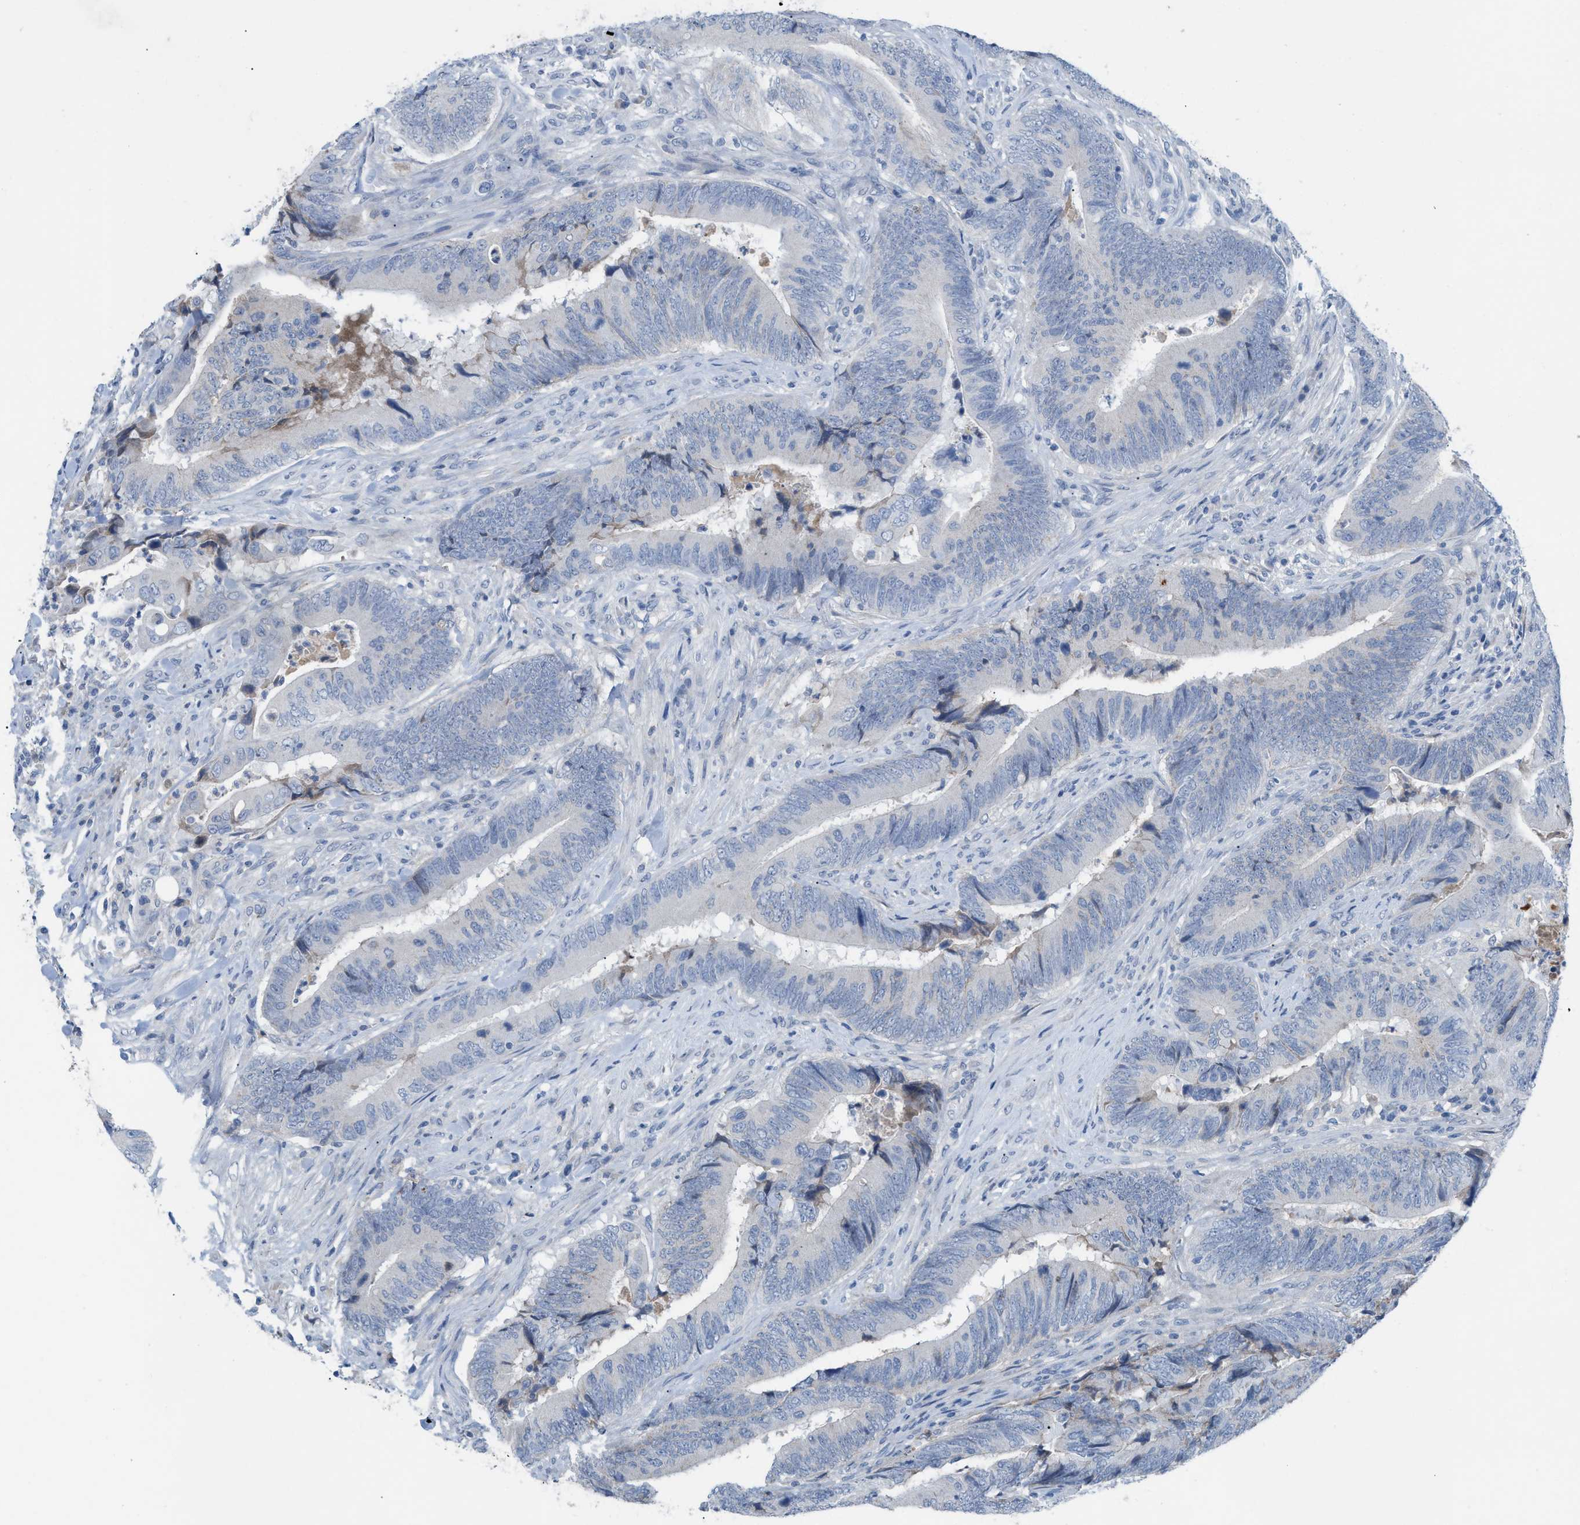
{"staining": {"intensity": "negative", "quantity": "none", "location": "none"}, "tissue": "colorectal cancer", "cell_type": "Tumor cells", "image_type": "cancer", "snomed": [{"axis": "morphology", "description": "Normal tissue, NOS"}, {"axis": "morphology", "description": "Adenocarcinoma, NOS"}, {"axis": "topography", "description": "Colon"}], "caption": "High power microscopy image of an immunohistochemistry (IHC) image of adenocarcinoma (colorectal), revealing no significant staining in tumor cells.", "gene": "HPX", "patient": {"sex": "male", "age": 56}}